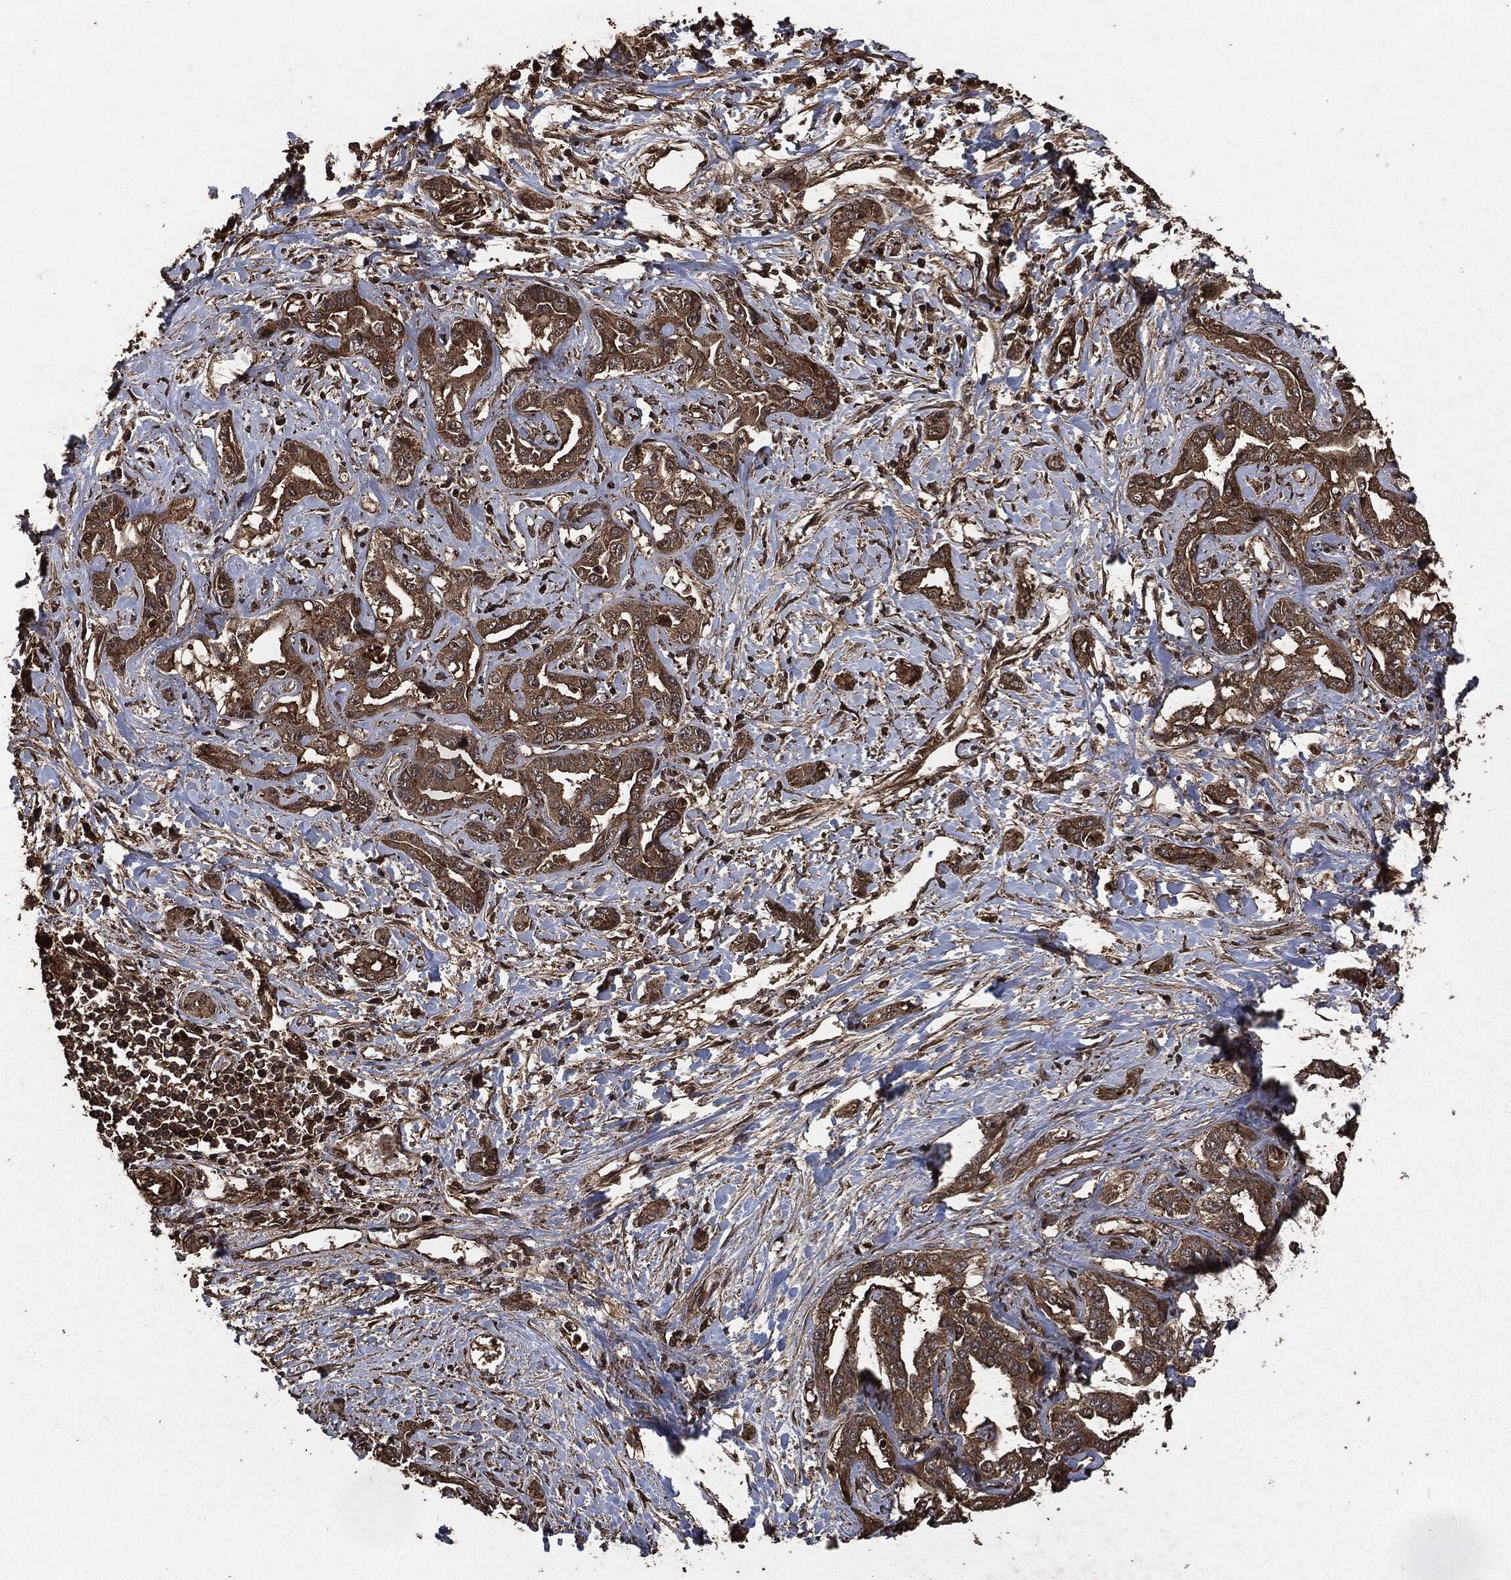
{"staining": {"intensity": "strong", "quantity": ">75%", "location": "cytoplasmic/membranous"}, "tissue": "liver cancer", "cell_type": "Tumor cells", "image_type": "cancer", "snomed": [{"axis": "morphology", "description": "Cholangiocarcinoma"}, {"axis": "topography", "description": "Liver"}], "caption": "This photomicrograph reveals liver cancer stained with IHC to label a protein in brown. The cytoplasmic/membranous of tumor cells show strong positivity for the protein. Nuclei are counter-stained blue.", "gene": "HRAS", "patient": {"sex": "male", "age": 59}}